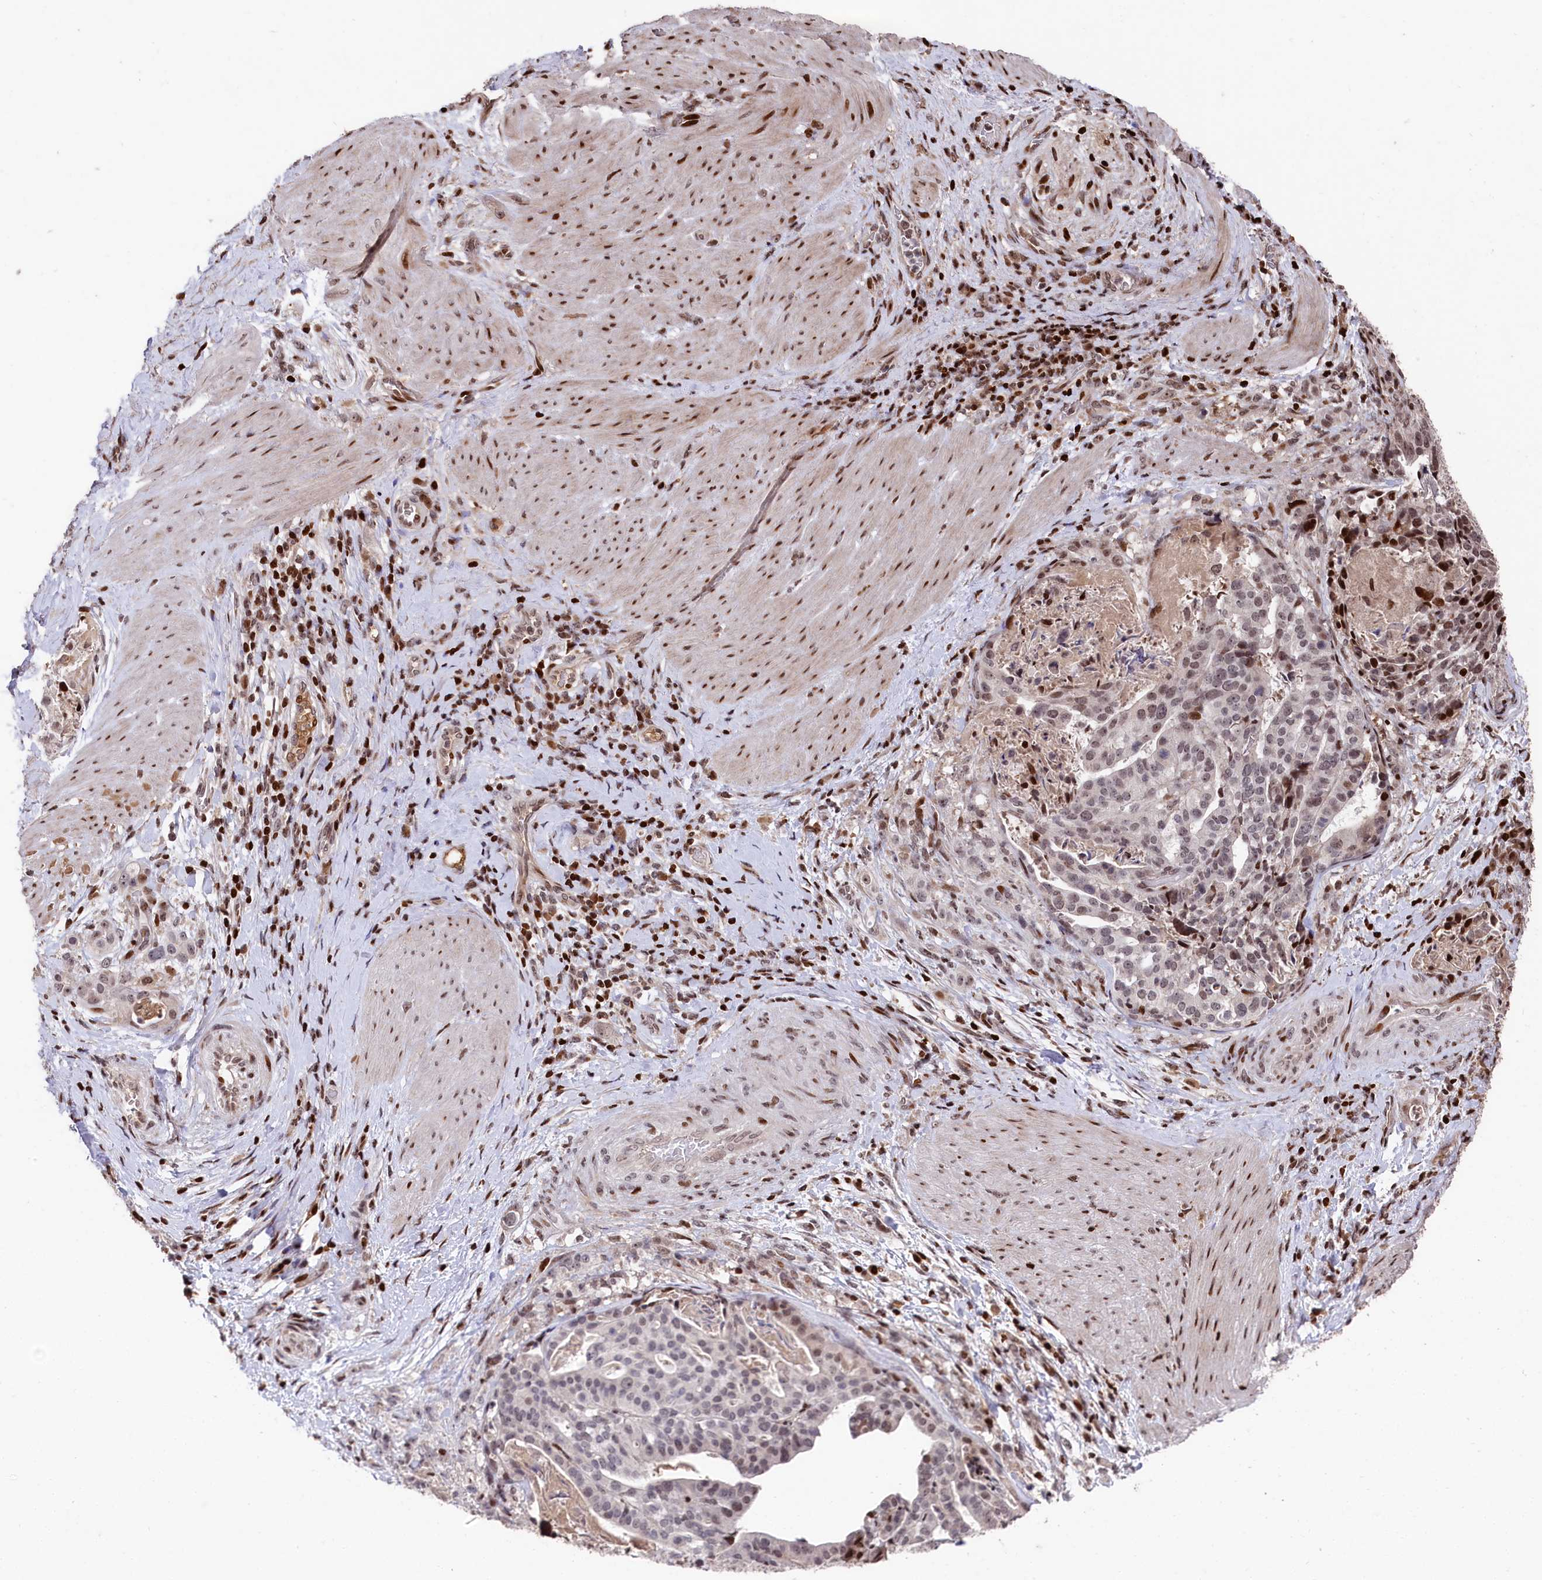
{"staining": {"intensity": "moderate", "quantity": "<25%", "location": "nuclear"}, "tissue": "stomach cancer", "cell_type": "Tumor cells", "image_type": "cancer", "snomed": [{"axis": "morphology", "description": "Adenocarcinoma, NOS"}, {"axis": "topography", "description": "Stomach"}], "caption": "Immunohistochemical staining of stomach cancer shows moderate nuclear protein staining in about <25% of tumor cells.", "gene": "MCF2L2", "patient": {"sex": "male", "age": 48}}